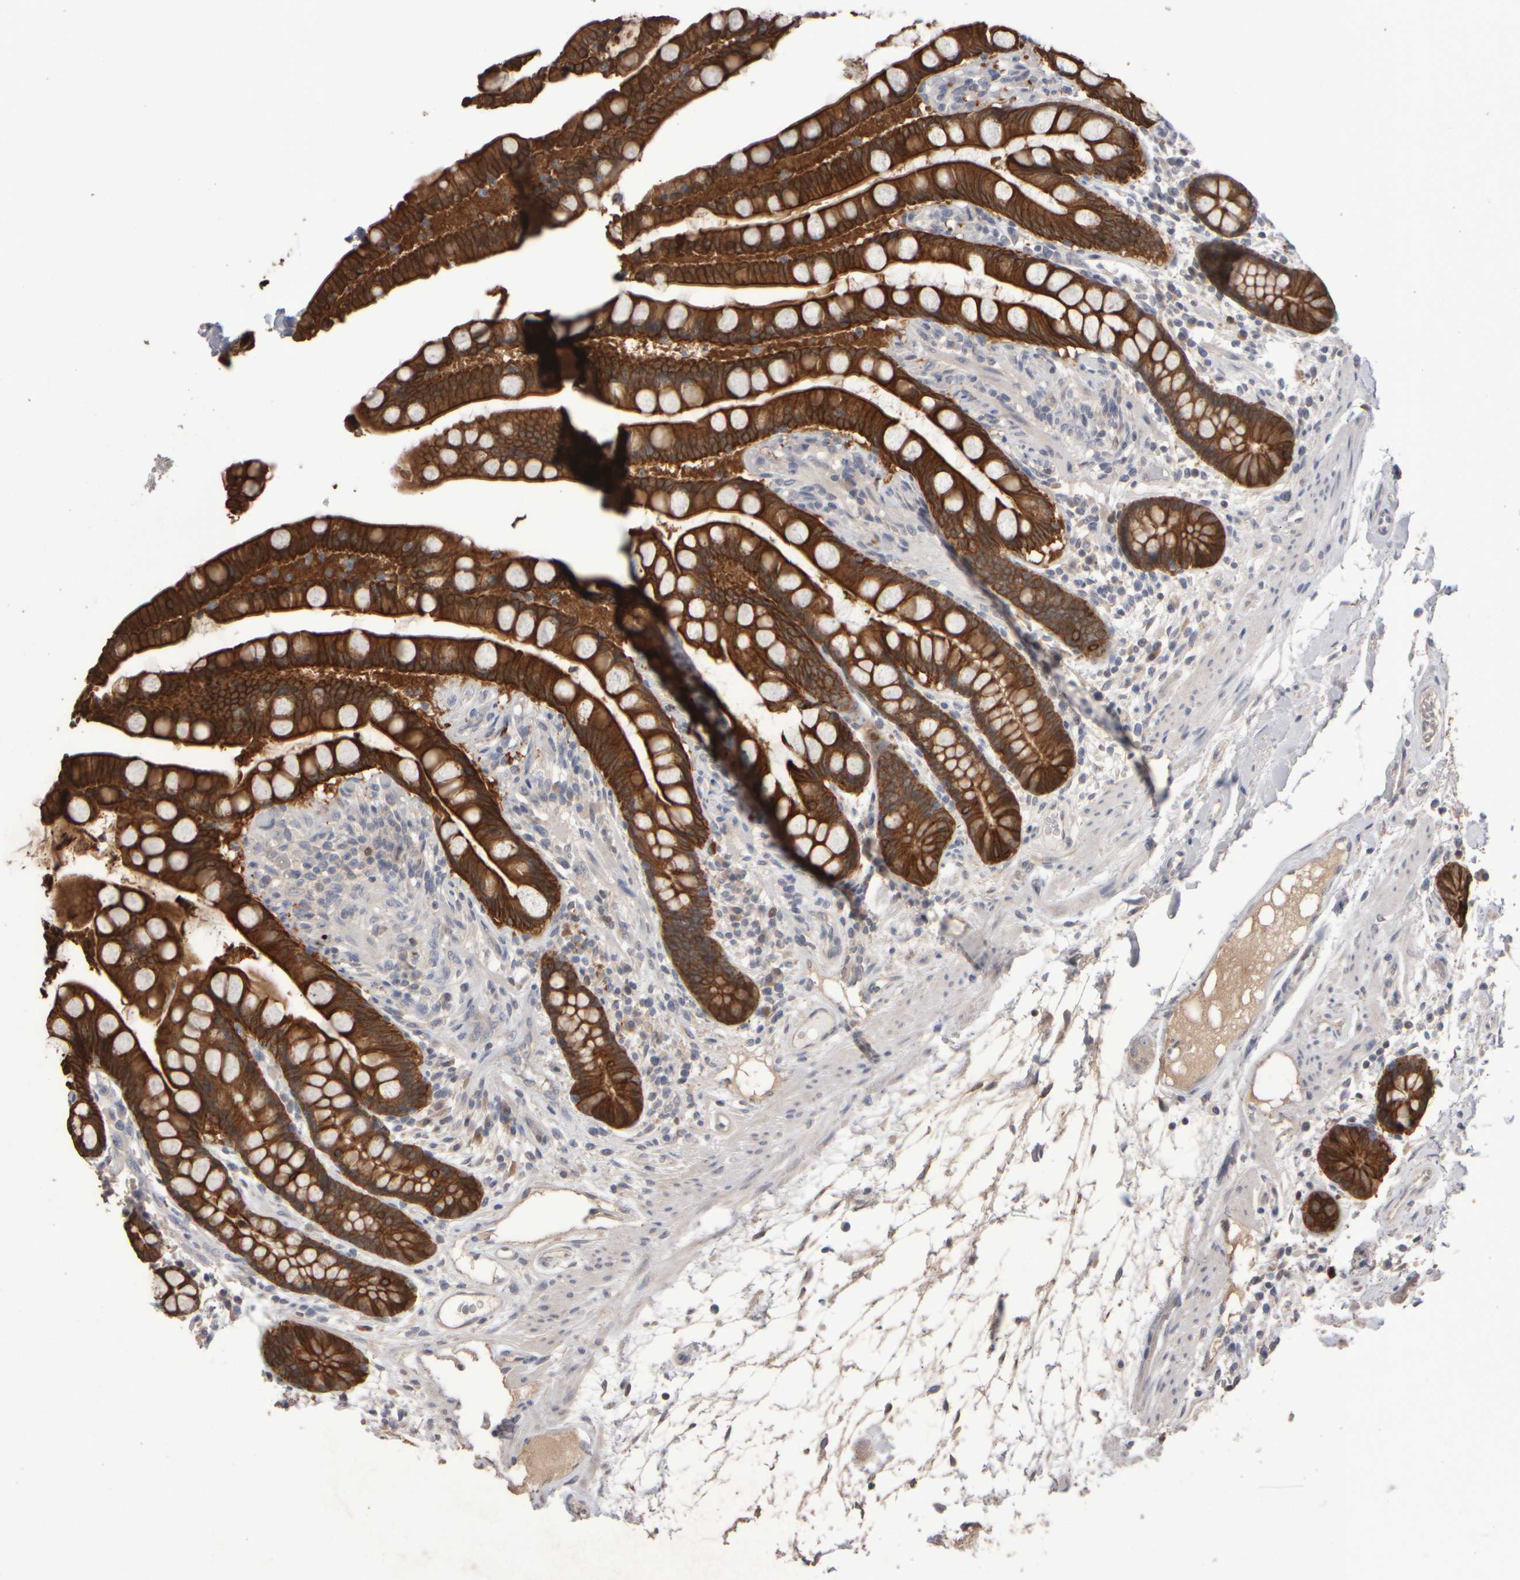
{"staining": {"intensity": "weak", "quantity": ">75%", "location": "cytoplasmic/membranous"}, "tissue": "colon", "cell_type": "Endothelial cells", "image_type": "normal", "snomed": [{"axis": "morphology", "description": "Normal tissue, NOS"}, {"axis": "topography", "description": "Colon"}], "caption": "Immunohistochemistry histopathology image of benign human colon stained for a protein (brown), which displays low levels of weak cytoplasmic/membranous expression in about >75% of endothelial cells.", "gene": "EPHX2", "patient": {"sex": "male", "age": 73}}